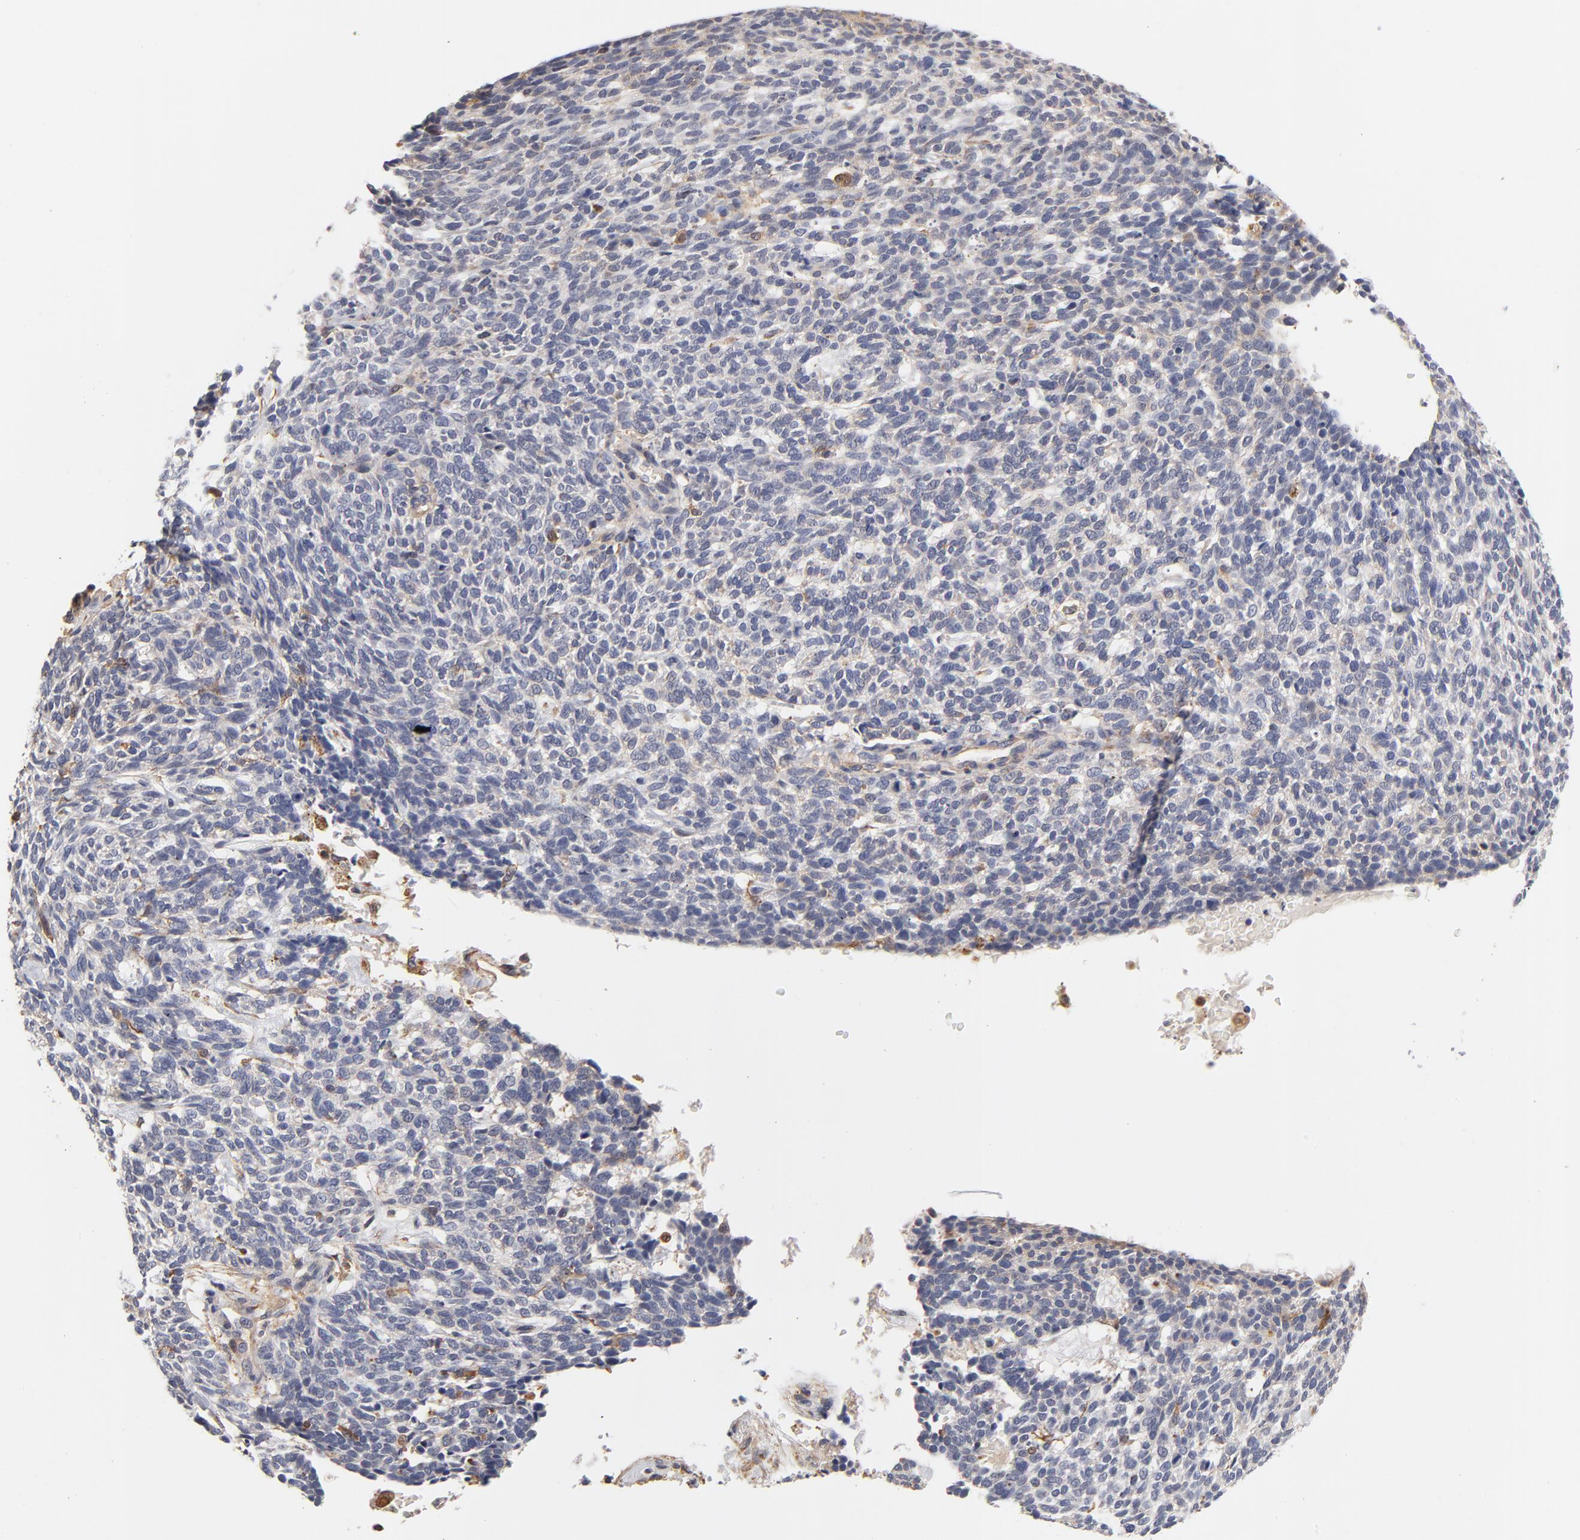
{"staining": {"intensity": "negative", "quantity": "none", "location": "none"}, "tissue": "skin cancer", "cell_type": "Tumor cells", "image_type": "cancer", "snomed": [{"axis": "morphology", "description": "Normal tissue, NOS"}, {"axis": "morphology", "description": "Basal cell carcinoma"}, {"axis": "topography", "description": "Skin"}], "caption": "High magnification brightfield microscopy of skin cancer (basal cell carcinoma) stained with DAB (3,3'-diaminobenzidine) (brown) and counterstained with hematoxylin (blue): tumor cells show no significant expression. The staining is performed using DAB brown chromogen with nuclei counter-stained in using hematoxylin.", "gene": "FCMR", "patient": {"sex": "male", "age": 87}}